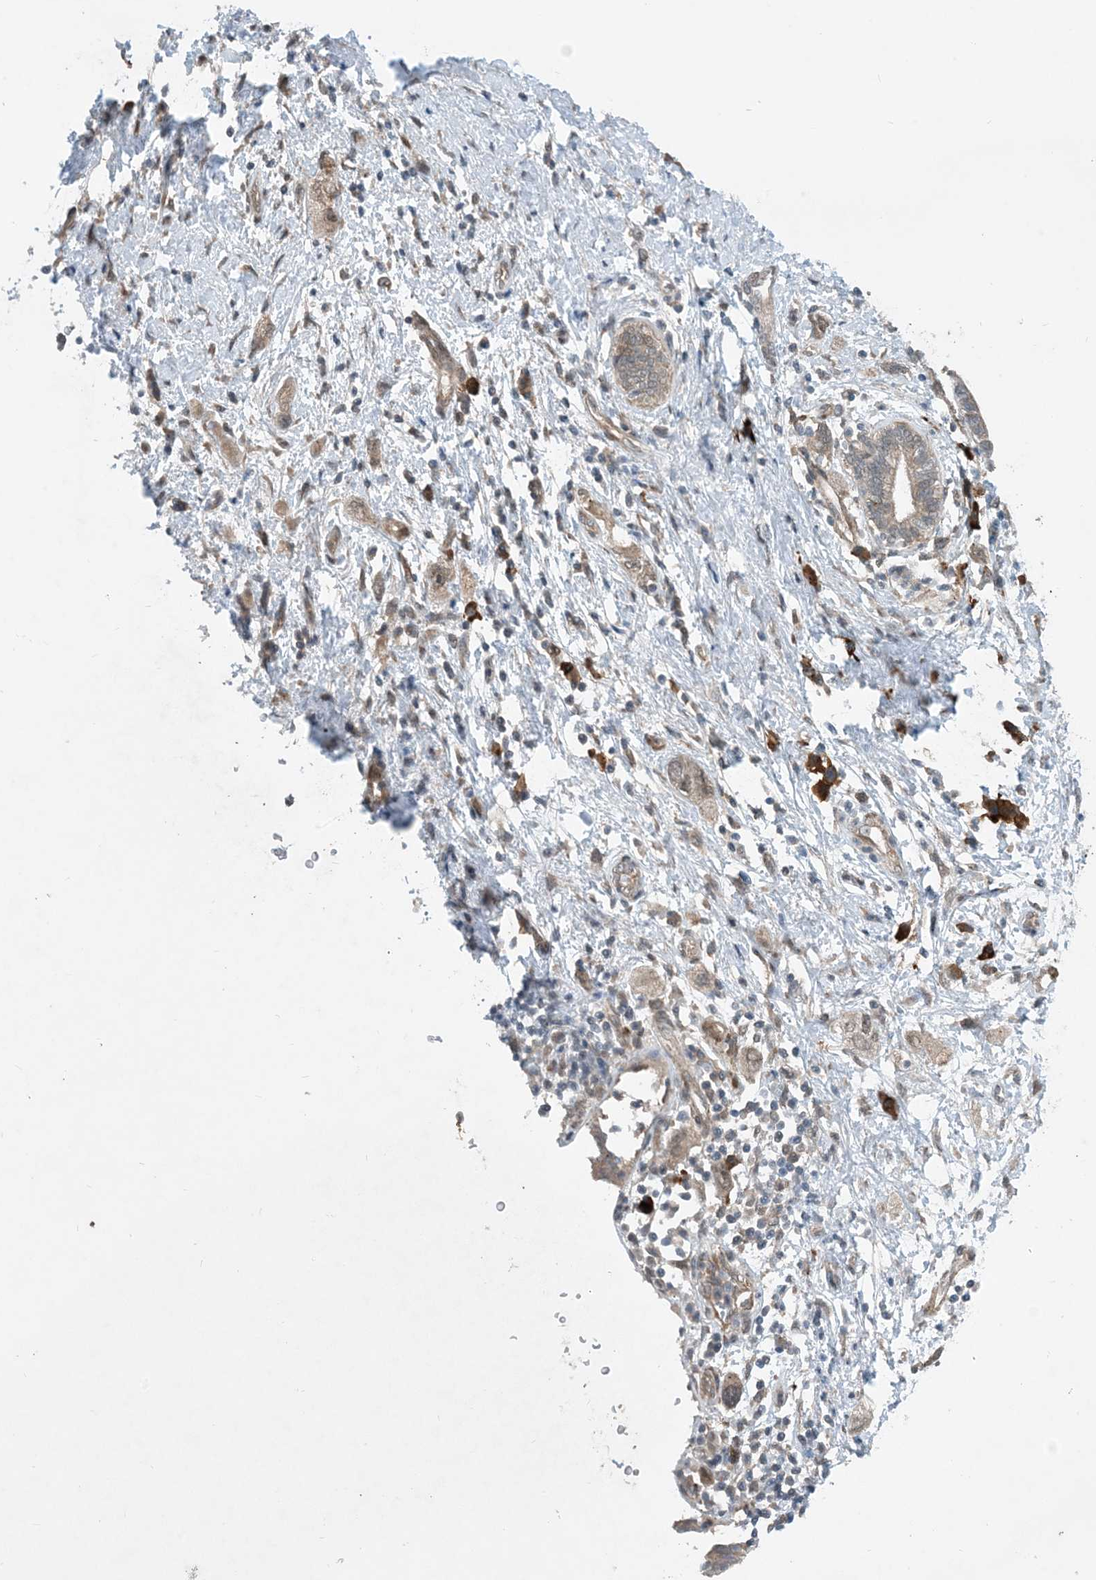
{"staining": {"intensity": "moderate", "quantity": ">75%", "location": "cytoplasmic/membranous,nuclear"}, "tissue": "pancreatic cancer", "cell_type": "Tumor cells", "image_type": "cancer", "snomed": [{"axis": "morphology", "description": "Adenocarcinoma, NOS"}, {"axis": "topography", "description": "Pancreas"}], "caption": "High-magnification brightfield microscopy of adenocarcinoma (pancreatic) stained with DAB (3,3'-diaminobenzidine) (brown) and counterstained with hematoxylin (blue). tumor cells exhibit moderate cytoplasmic/membranous and nuclear positivity is identified in about>75% of cells.", "gene": "PHOSPHO2", "patient": {"sex": "female", "age": 73}}